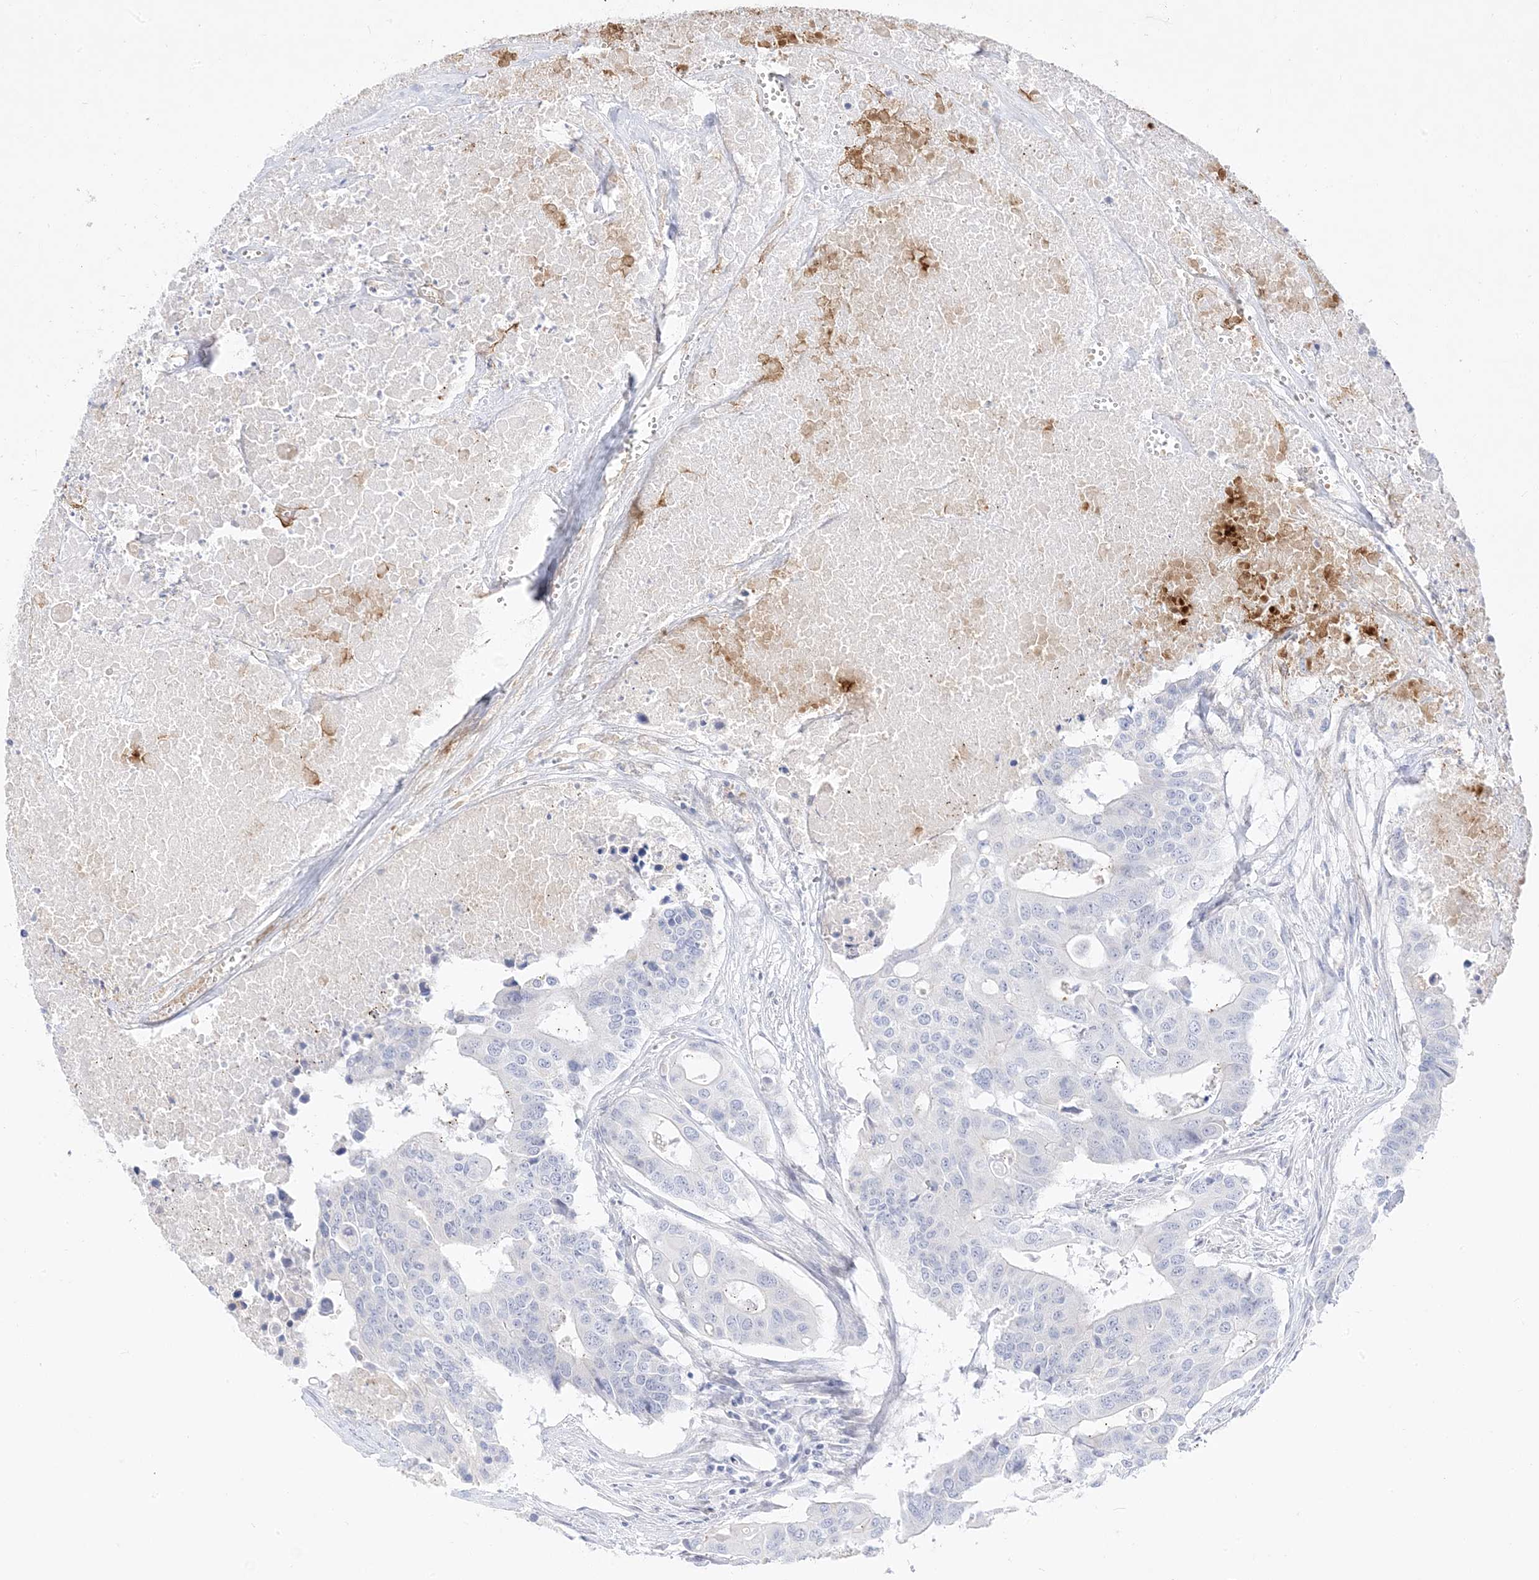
{"staining": {"intensity": "negative", "quantity": "none", "location": "none"}, "tissue": "colorectal cancer", "cell_type": "Tumor cells", "image_type": "cancer", "snomed": [{"axis": "morphology", "description": "Adenocarcinoma, NOS"}, {"axis": "topography", "description": "Colon"}], "caption": "Protein analysis of colorectal cancer (adenocarcinoma) demonstrates no significant positivity in tumor cells. The staining was performed using DAB (3,3'-diaminobenzidine) to visualize the protein expression in brown, while the nuclei were stained in blue with hematoxylin (Magnification: 20x).", "gene": "TRANK1", "patient": {"sex": "male", "age": 77}}